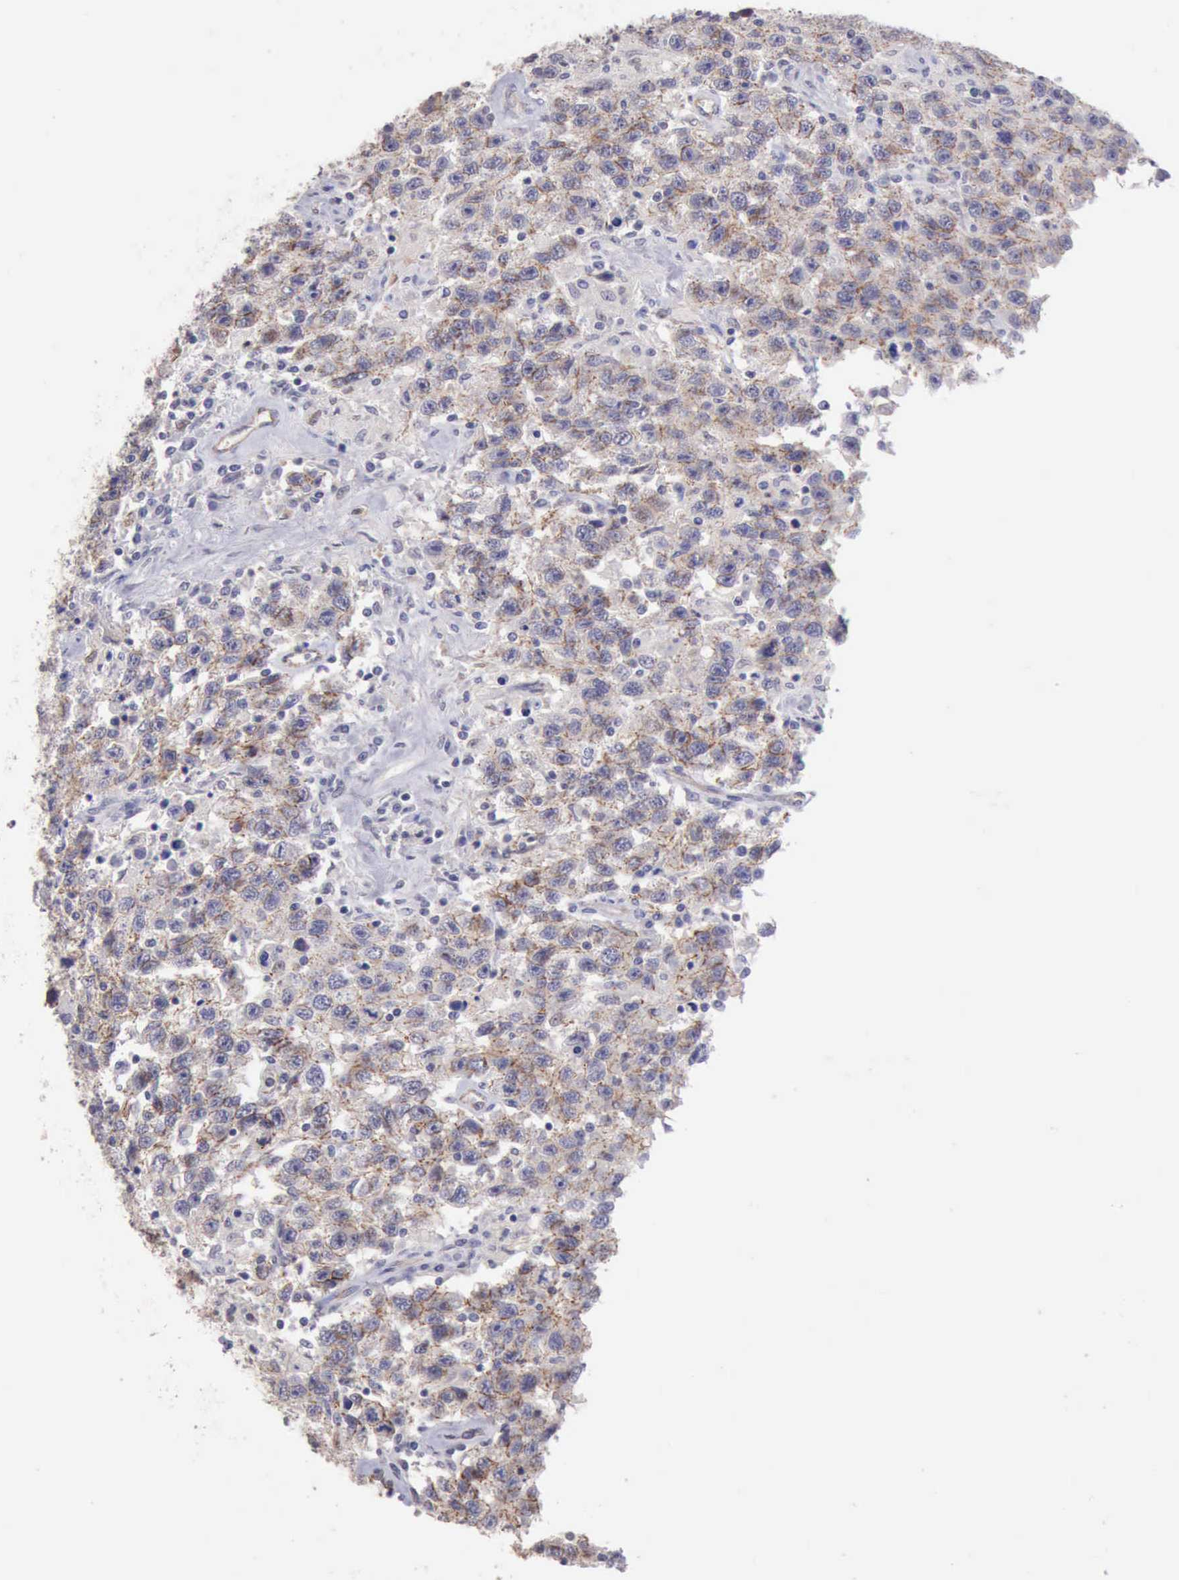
{"staining": {"intensity": "weak", "quantity": "25%-75%", "location": "cytoplasmic/membranous"}, "tissue": "testis cancer", "cell_type": "Tumor cells", "image_type": "cancer", "snomed": [{"axis": "morphology", "description": "Seminoma, NOS"}, {"axis": "topography", "description": "Testis"}], "caption": "DAB (3,3'-diaminobenzidine) immunohistochemical staining of testis cancer (seminoma) shows weak cytoplasmic/membranous protein positivity in approximately 25%-75% of tumor cells.", "gene": "KCND1", "patient": {"sex": "male", "age": 41}}